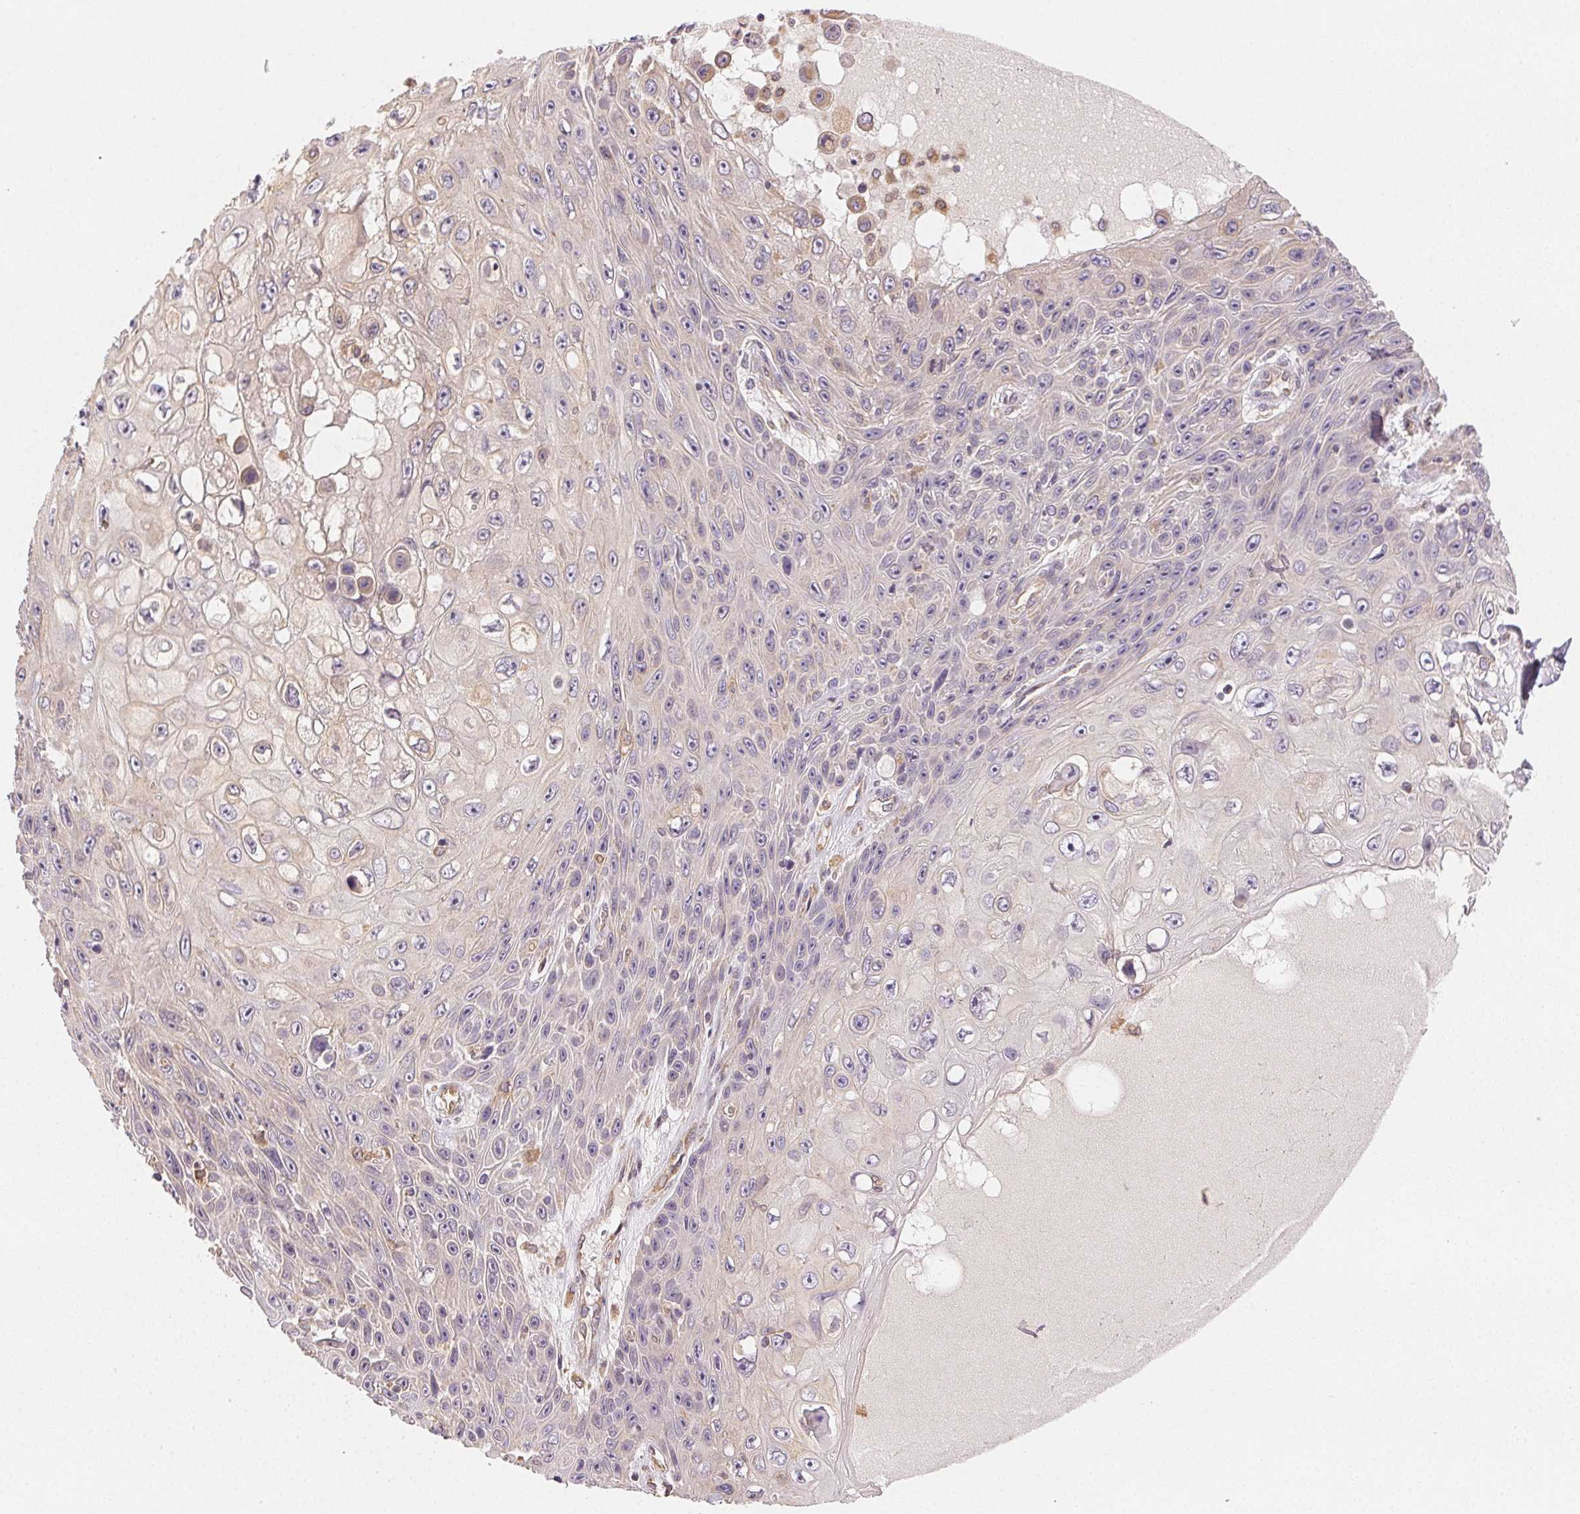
{"staining": {"intensity": "negative", "quantity": "none", "location": "none"}, "tissue": "skin cancer", "cell_type": "Tumor cells", "image_type": "cancer", "snomed": [{"axis": "morphology", "description": "Squamous cell carcinoma, NOS"}, {"axis": "topography", "description": "Skin"}], "caption": "Tumor cells show no significant positivity in skin squamous cell carcinoma.", "gene": "SEZ6L2", "patient": {"sex": "male", "age": 82}}